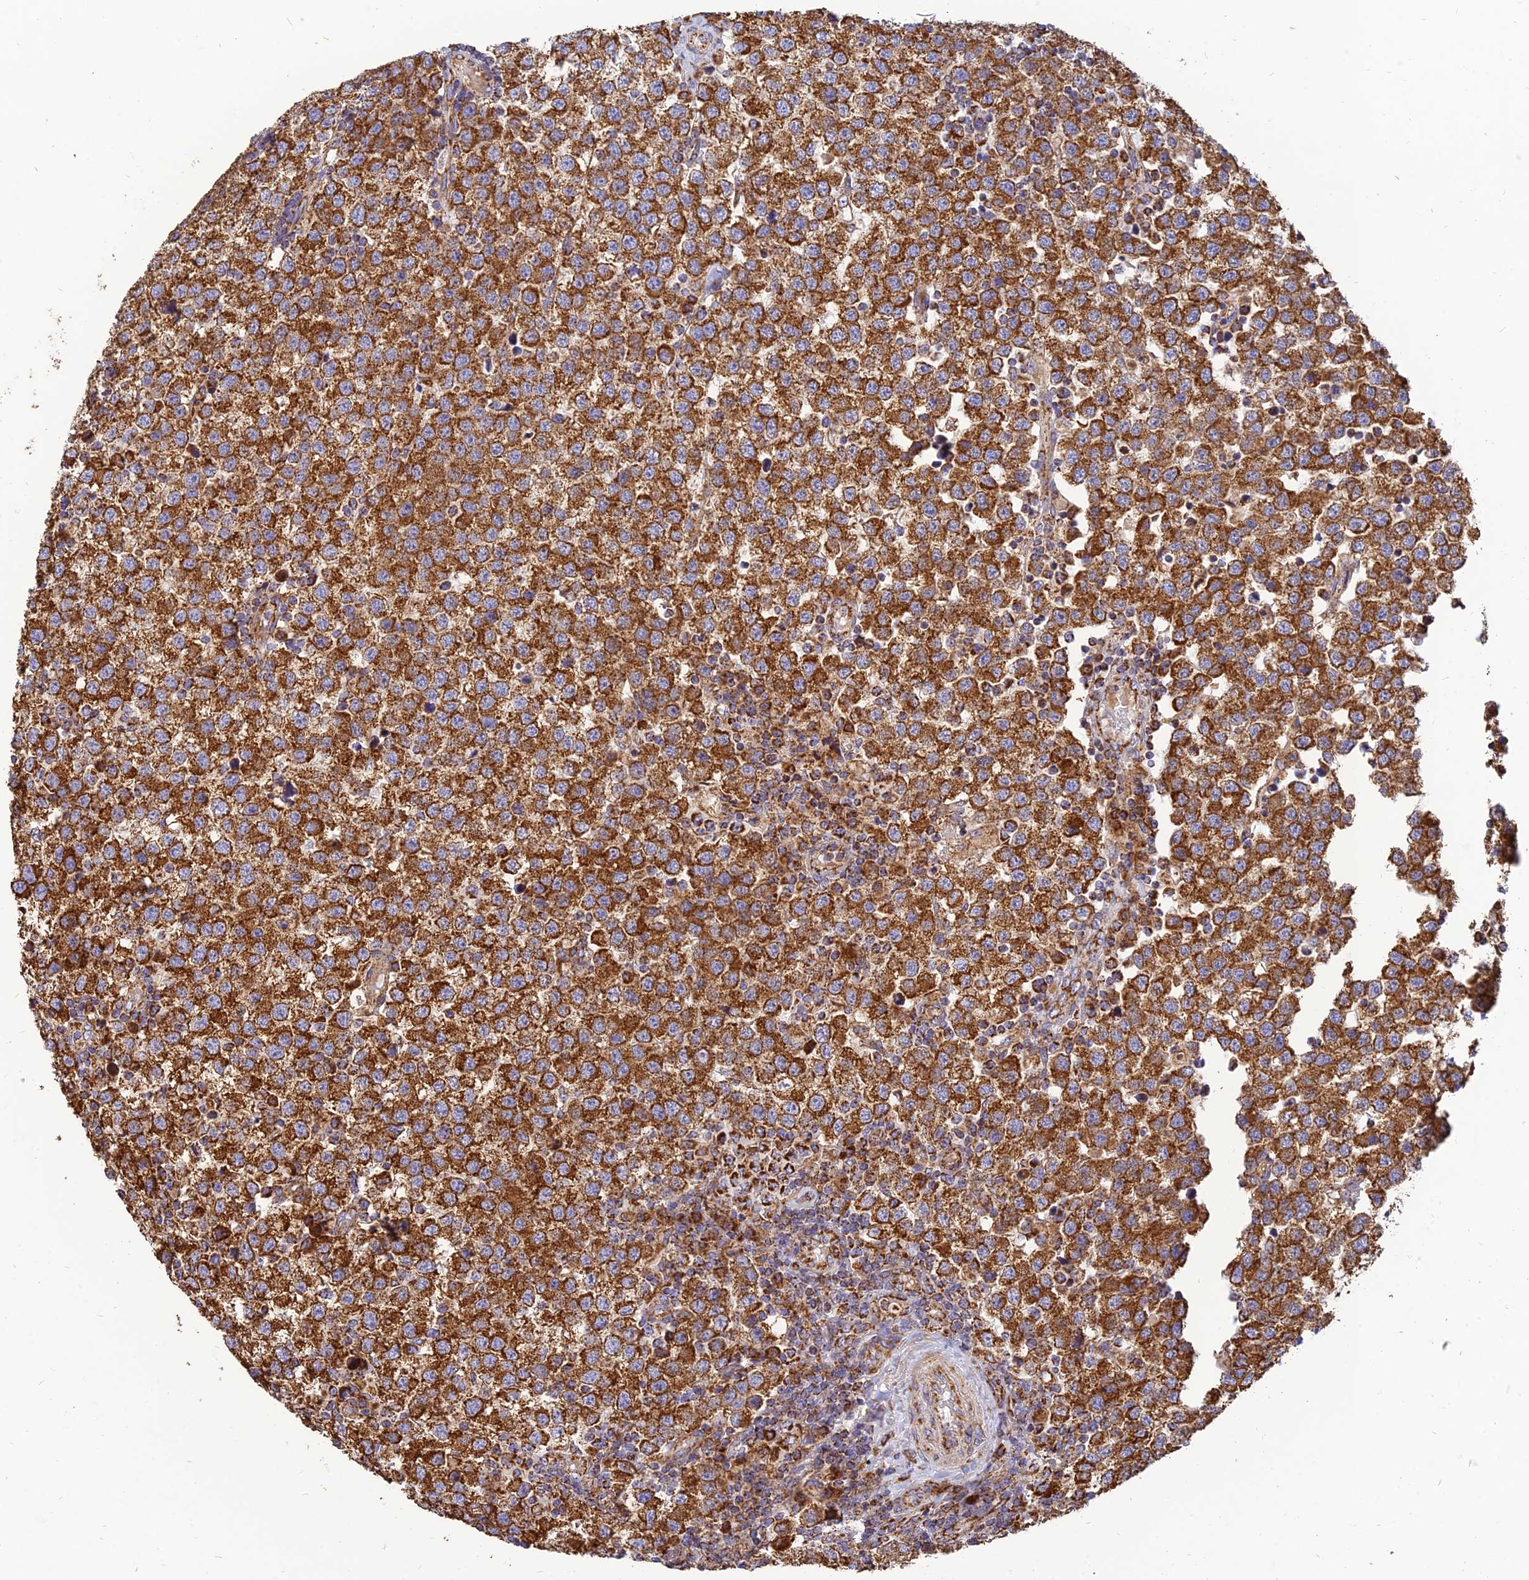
{"staining": {"intensity": "strong", "quantity": ">75%", "location": "cytoplasmic/membranous"}, "tissue": "testis cancer", "cell_type": "Tumor cells", "image_type": "cancer", "snomed": [{"axis": "morphology", "description": "Seminoma, NOS"}, {"axis": "topography", "description": "Testis"}], "caption": "The photomicrograph exhibits staining of testis seminoma, revealing strong cytoplasmic/membranous protein expression (brown color) within tumor cells. The staining is performed using DAB brown chromogen to label protein expression. The nuclei are counter-stained blue using hematoxylin.", "gene": "THUMPD2", "patient": {"sex": "male", "age": 34}}